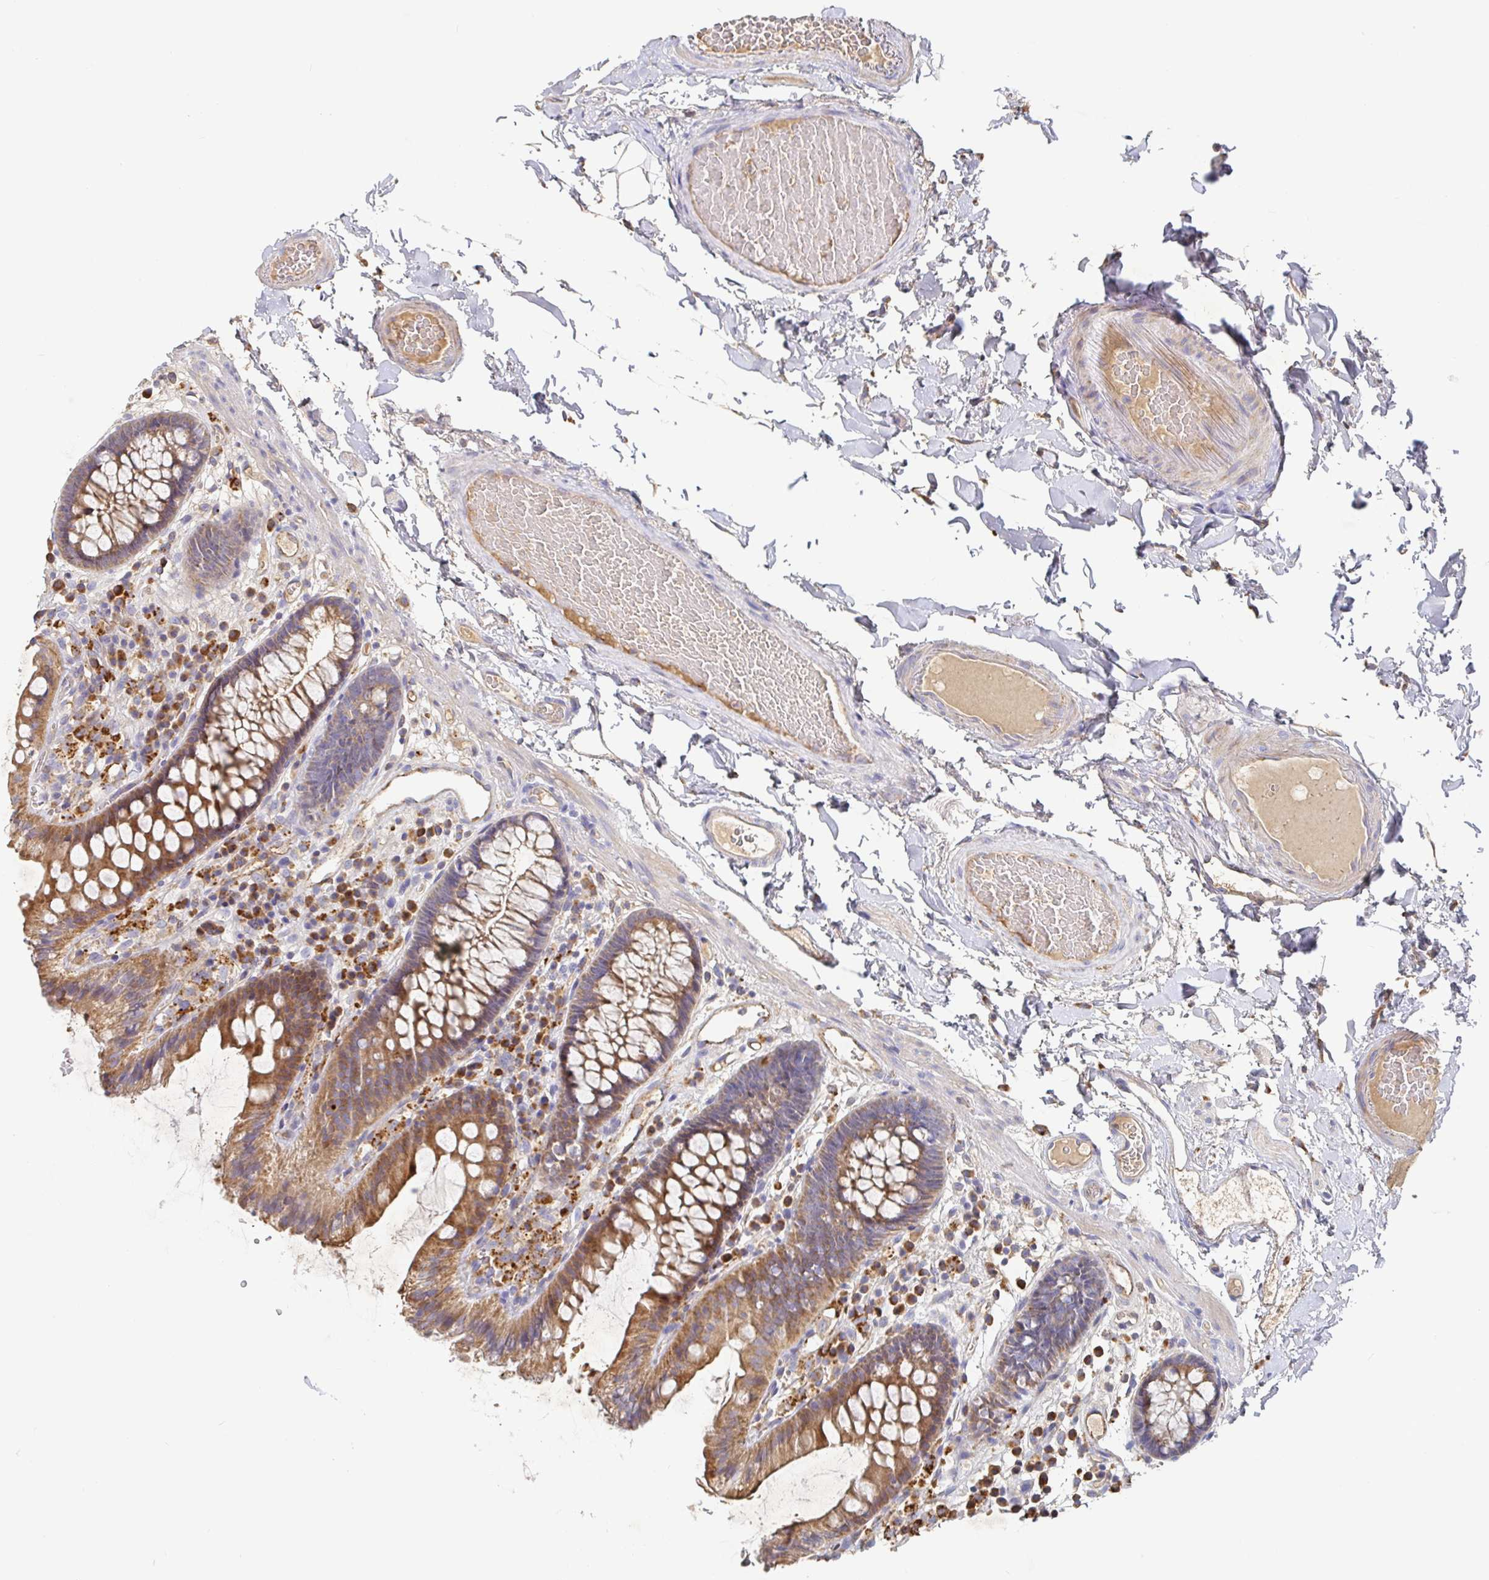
{"staining": {"intensity": "weak", "quantity": "<25%", "location": "cytoplasmic/membranous"}, "tissue": "colon", "cell_type": "Endothelial cells", "image_type": "normal", "snomed": [{"axis": "morphology", "description": "Normal tissue, NOS"}, {"axis": "topography", "description": "Colon"}], "caption": "This is an immunohistochemistry histopathology image of unremarkable colon. There is no expression in endothelial cells.", "gene": "IRAK2", "patient": {"sex": "male", "age": 84}}